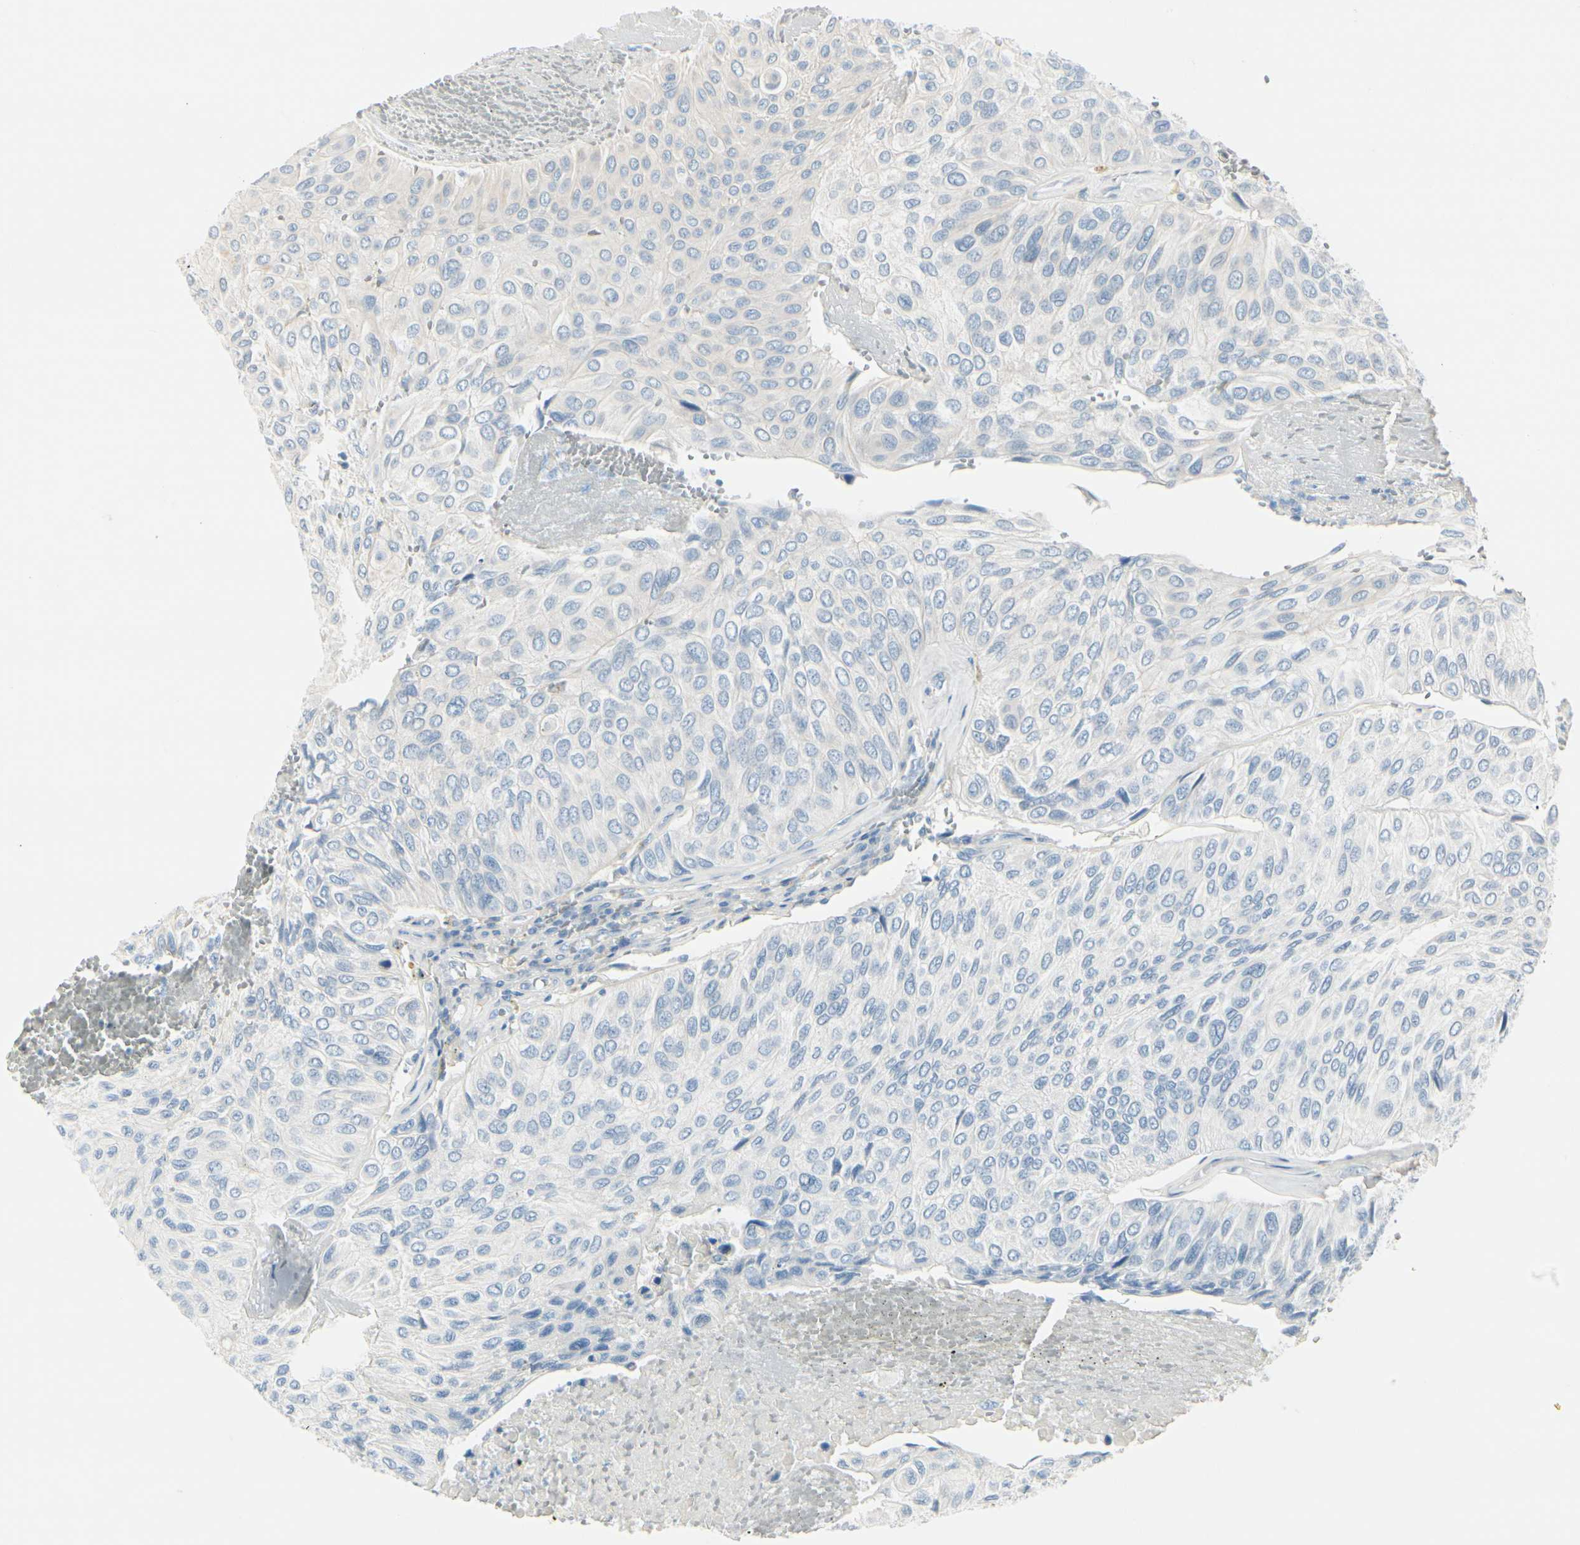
{"staining": {"intensity": "negative", "quantity": "none", "location": "none"}, "tissue": "urothelial cancer", "cell_type": "Tumor cells", "image_type": "cancer", "snomed": [{"axis": "morphology", "description": "Urothelial carcinoma, High grade"}, {"axis": "topography", "description": "Urinary bladder"}], "caption": "Immunohistochemistry micrograph of urothelial cancer stained for a protein (brown), which demonstrates no staining in tumor cells.", "gene": "CDHR5", "patient": {"sex": "male", "age": 66}}